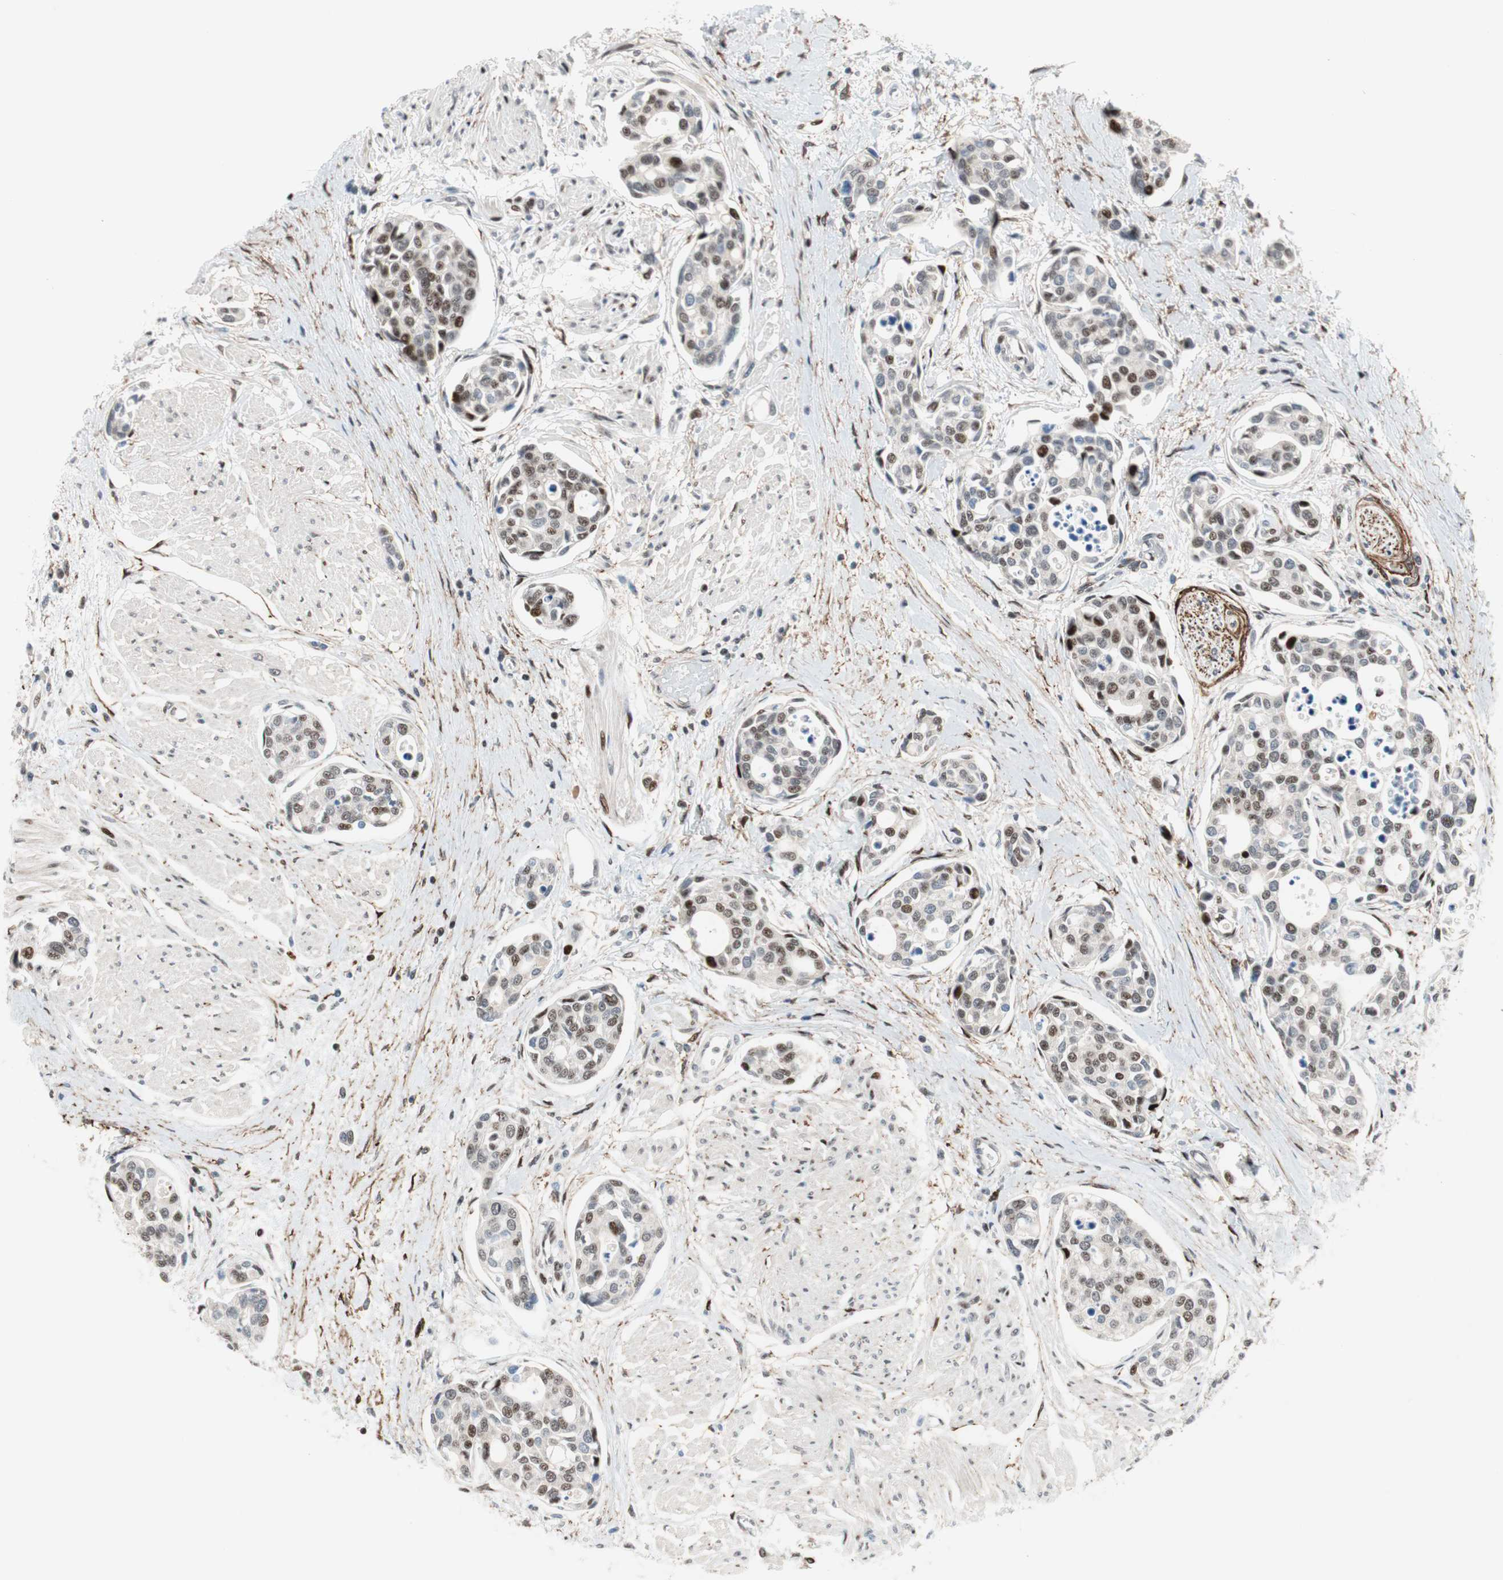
{"staining": {"intensity": "moderate", "quantity": "25%-75%", "location": "nuclear"}, "tissue": "urothelial cancer", "cell_type": "Tumor cells", "image_type": "cancer", "snomed": [{"axis": "morphology", "description": "Urothelial carcinoma, High grade"}, {"axis": "topography", "description": "Urinary bladder"}], "caption": "Urothelial cancer was stained to show a protein in brown. There is medium levels of moderate nuclear positivity in approximately 25%-75% of tumor cells. (Stains: DAB (3,3'-diaminobenzidine) in brown, nuclei in blue, Microscopy: brightfield microscopy at high magnification).", "gene": "FBXO44", "patient": {"sex": "male", "age": 78}}